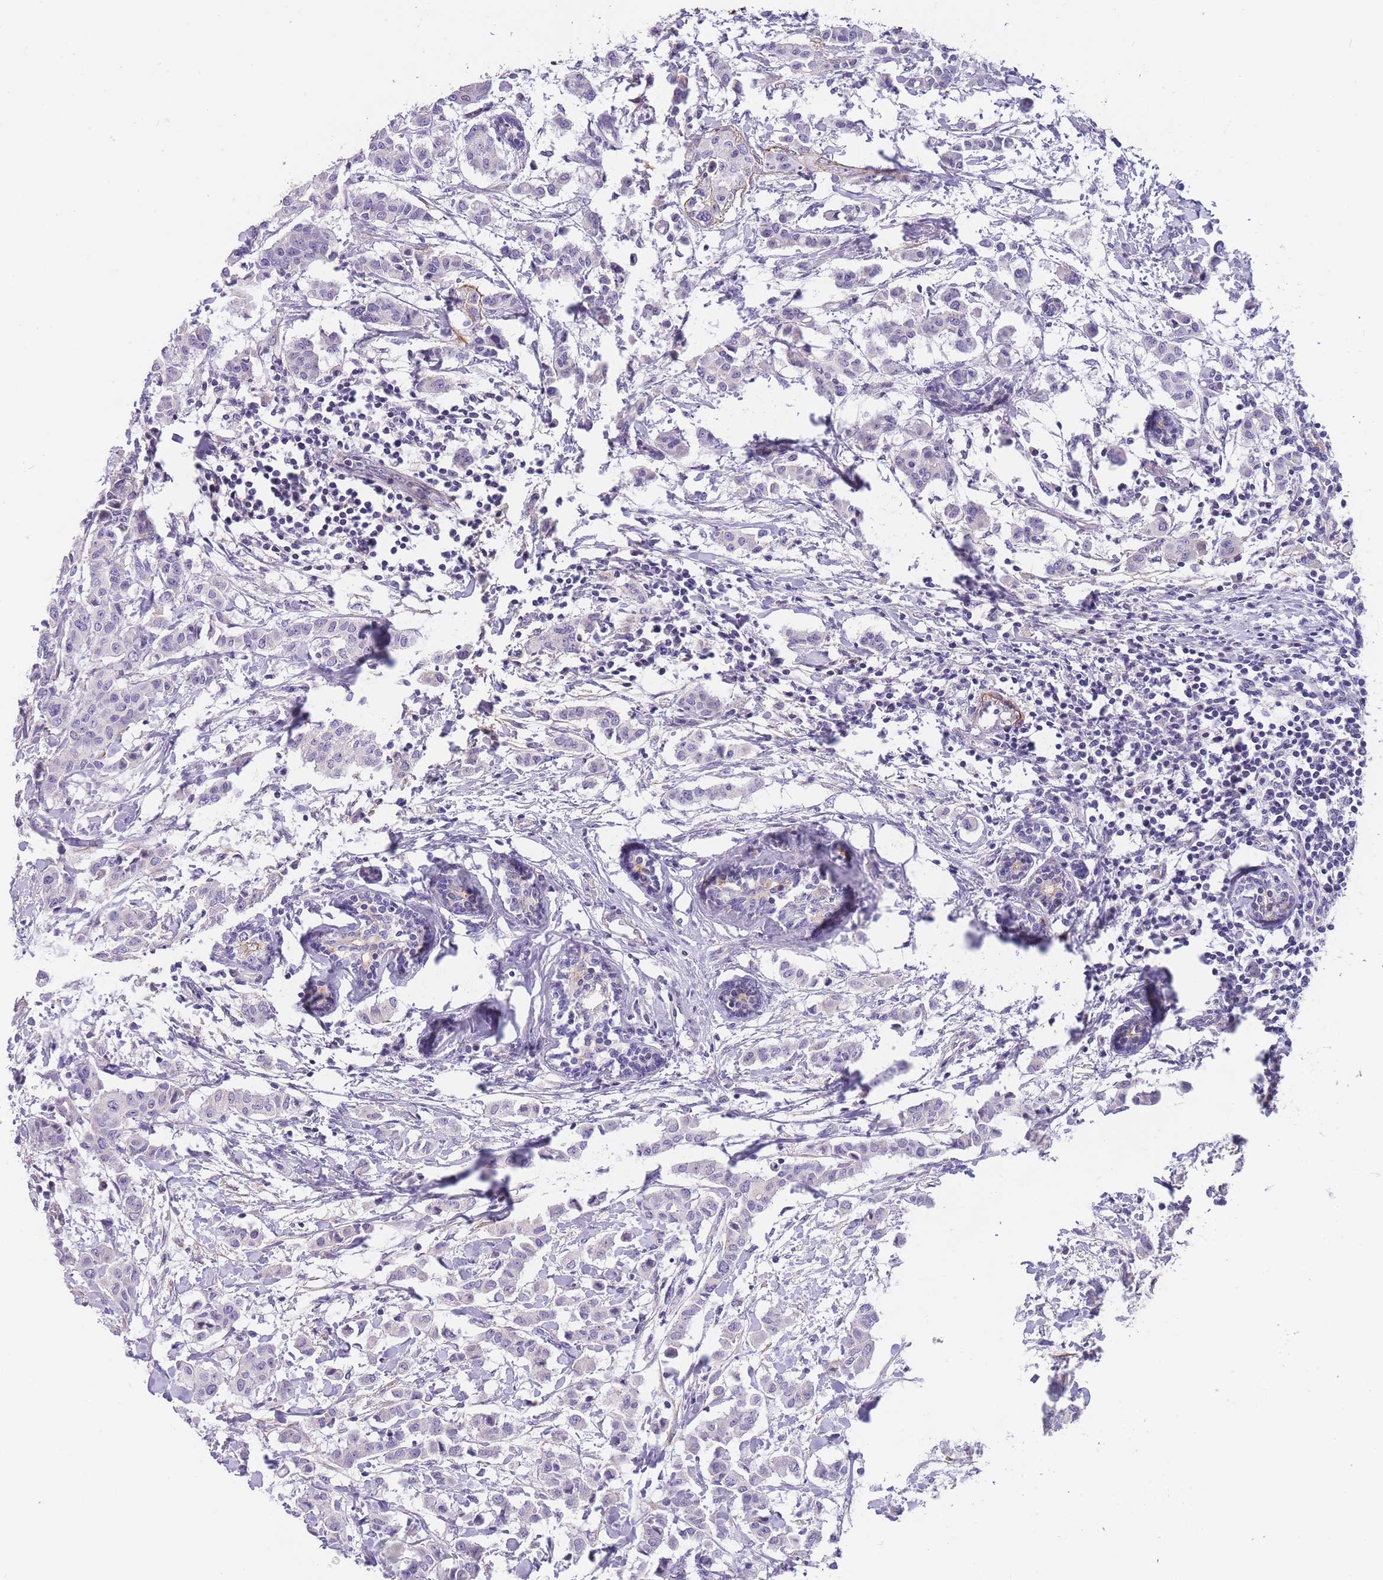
{"staining": {"intensity": "negative", "quantity": "none", "location": "none"}, "tissue": "breast cancer", "cell_type": "Tumor cells", "image_type": "cancer", "snomed": [{"axis": "morphology", "description": "Duct carcinoma"}, {"axis": "topography", "description": "Breast"}], "caption": "The image shows no significant expression in tumor cells of intraductal carcinoma (breast).", "gene": "FAM124A", "patient": {"sex": "female", "age": 40}}